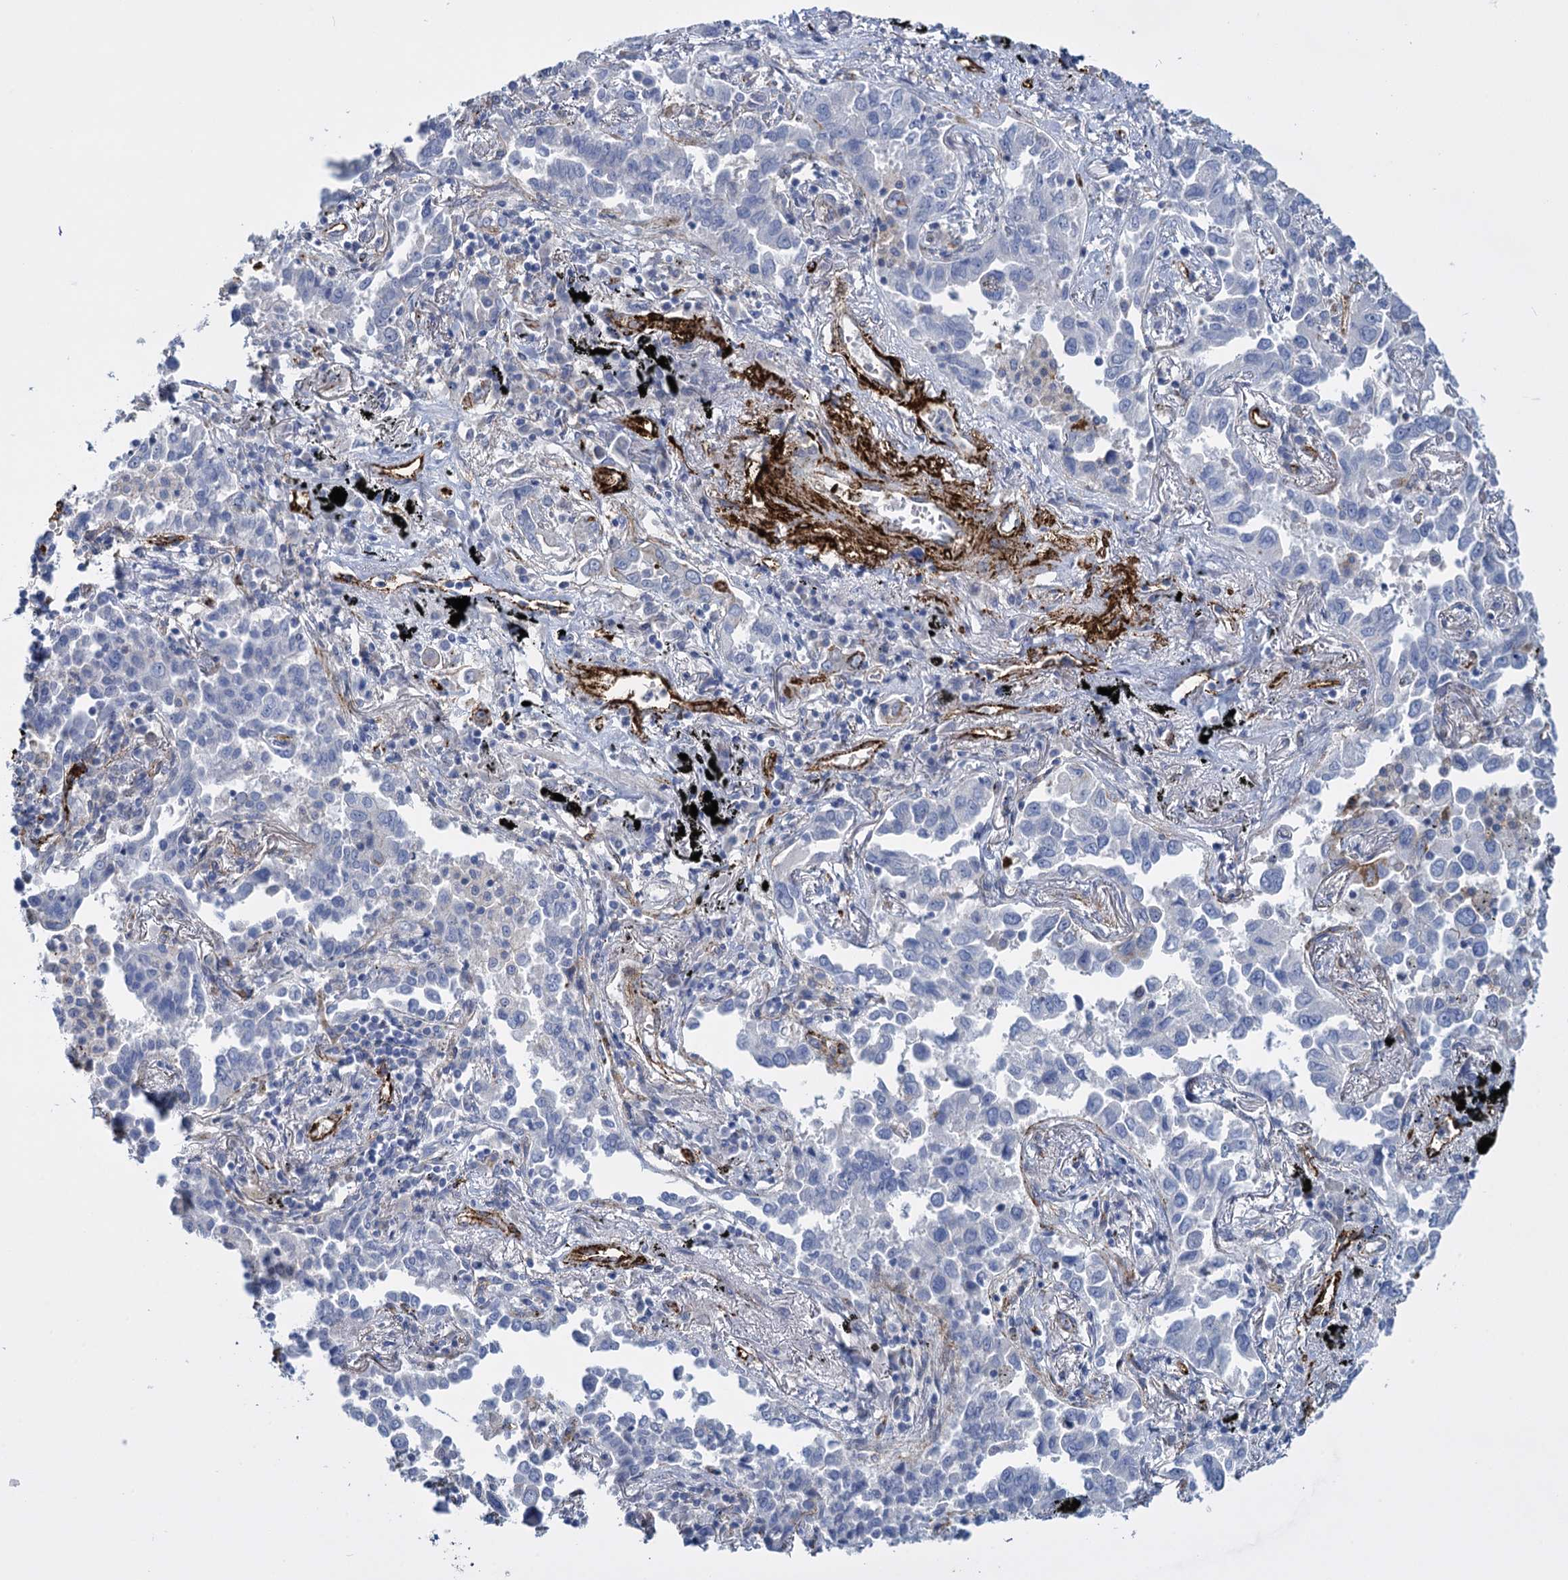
{"staining": {"intensity": "negative", "quantity": "none", "location": "none"}, "tissue": "lung cancer", "cell_type": "Tumor cells", "image_type": "cancer", "snomed": [{"axis": "morphology", "description": "Adenocarcinoma, NOS"}, {"axis": "topography", "description": "Lung"}], "caption": "There is no significant staining in tumor cells of lung cancer. (DAB (3,3'-diaminobenzidine) immunohistochemistry (IHC) with hematoxylin counter stain).", "gene": "SNCG", "patient": {"sex": "male", "age": 67}}